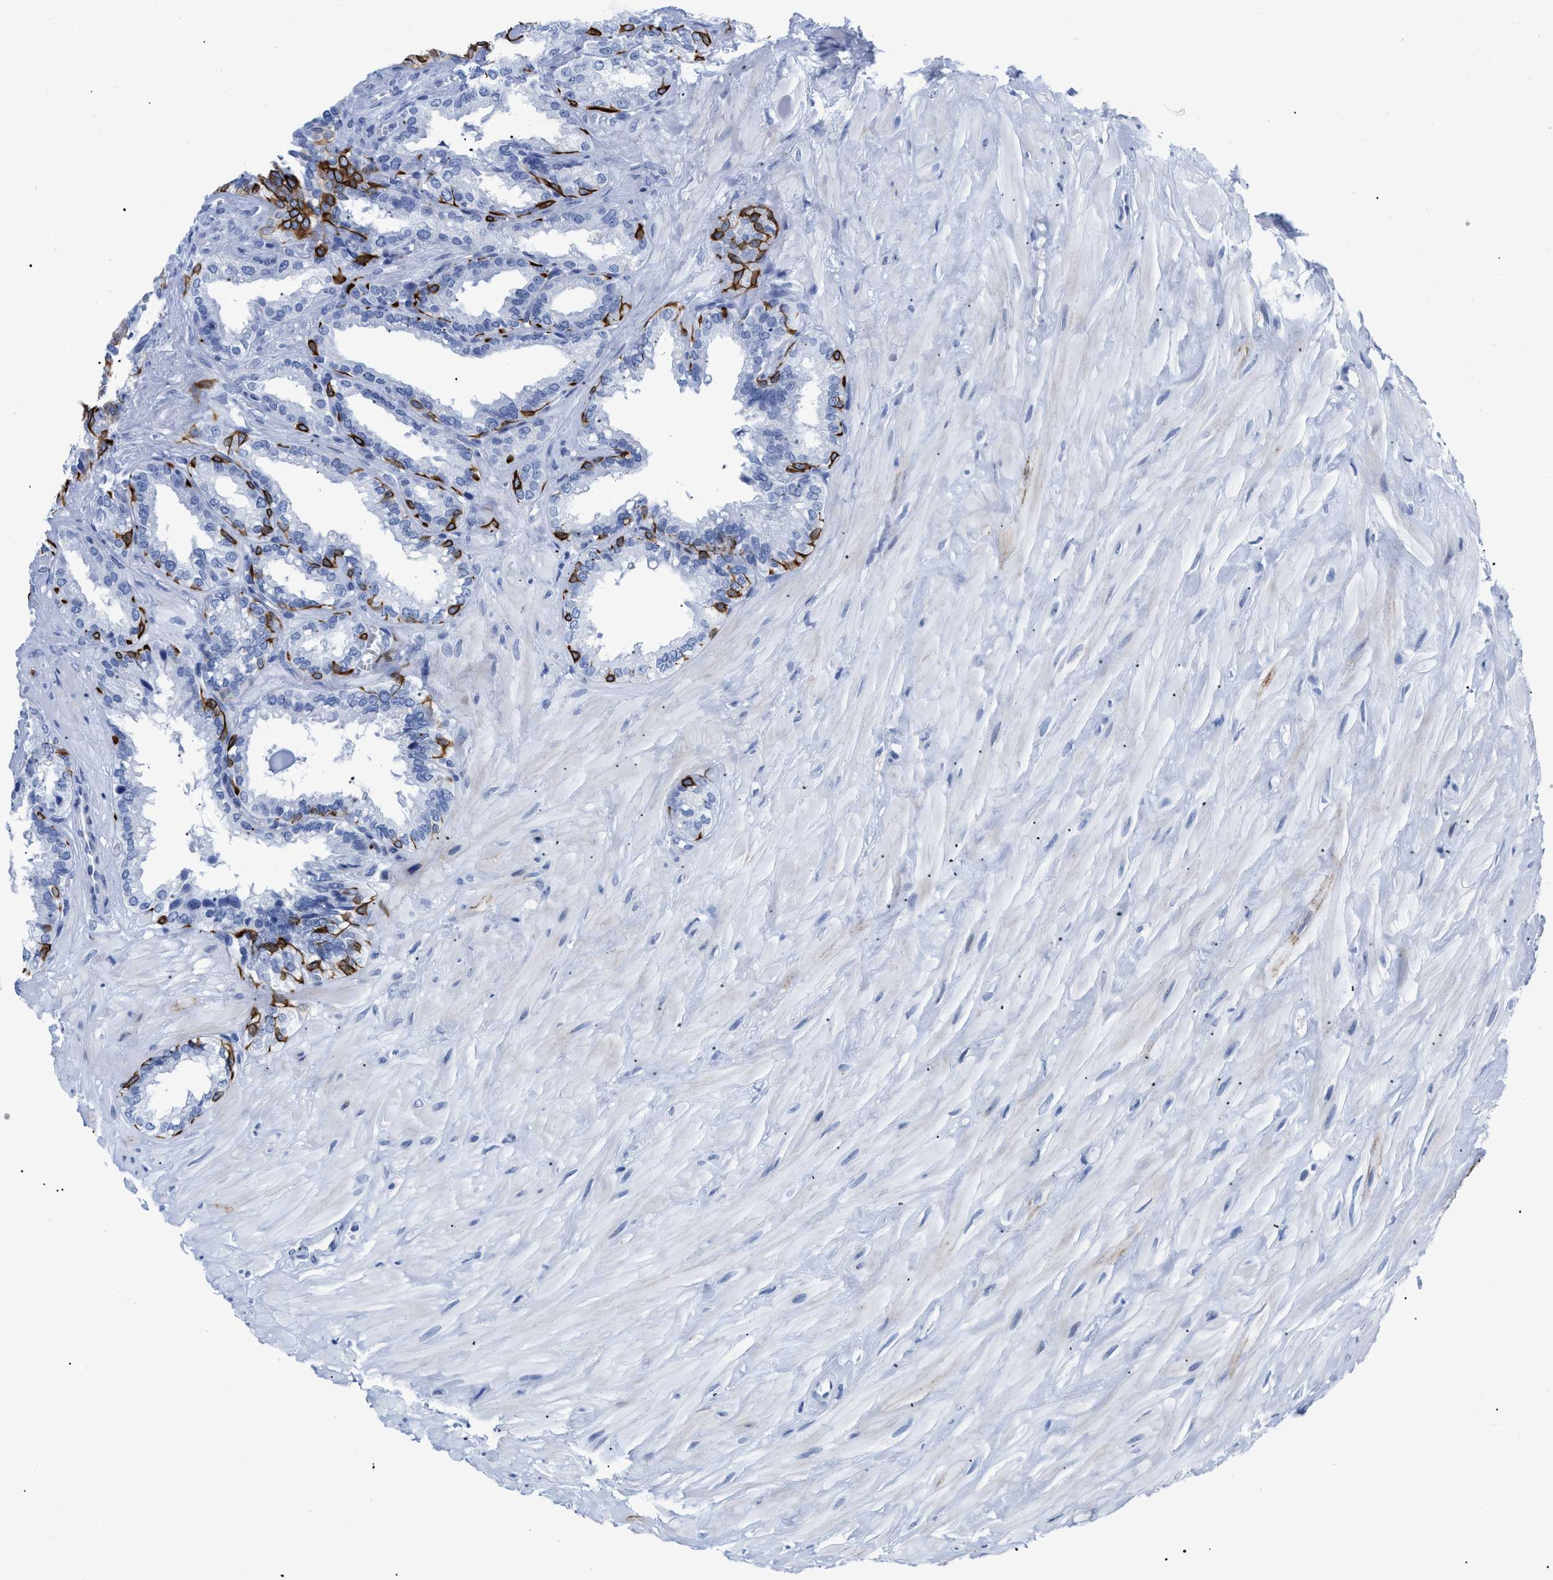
{"staining": {"intensity": "strong", "quantity": "<25%", "location": "cytoplasmic/membranous"}, "tissue": "seminal vesicle", "cell_type": "Glandular cells", "image_type": "normal", "snomed": [{"axis": "morphology", "description": "Normal tissue, NOS"}, {"axis": "topography", "description": "Seminal veicle"}], "caption": "Immunohistochemical staining of unremarkable human seminal vesicle reveals <25% levels of strong cytoplasmic/membranous protein expression in approximately <25% of glandular cells. The protein of interest is stained brown, and the nuclei are stained in blue (DAB (3,3'-diaminobenzidine) IHC with brightfield microscopy, high magnification).", "gene": "DUSP26", "patient": {"sex": "male", "age": 64}}